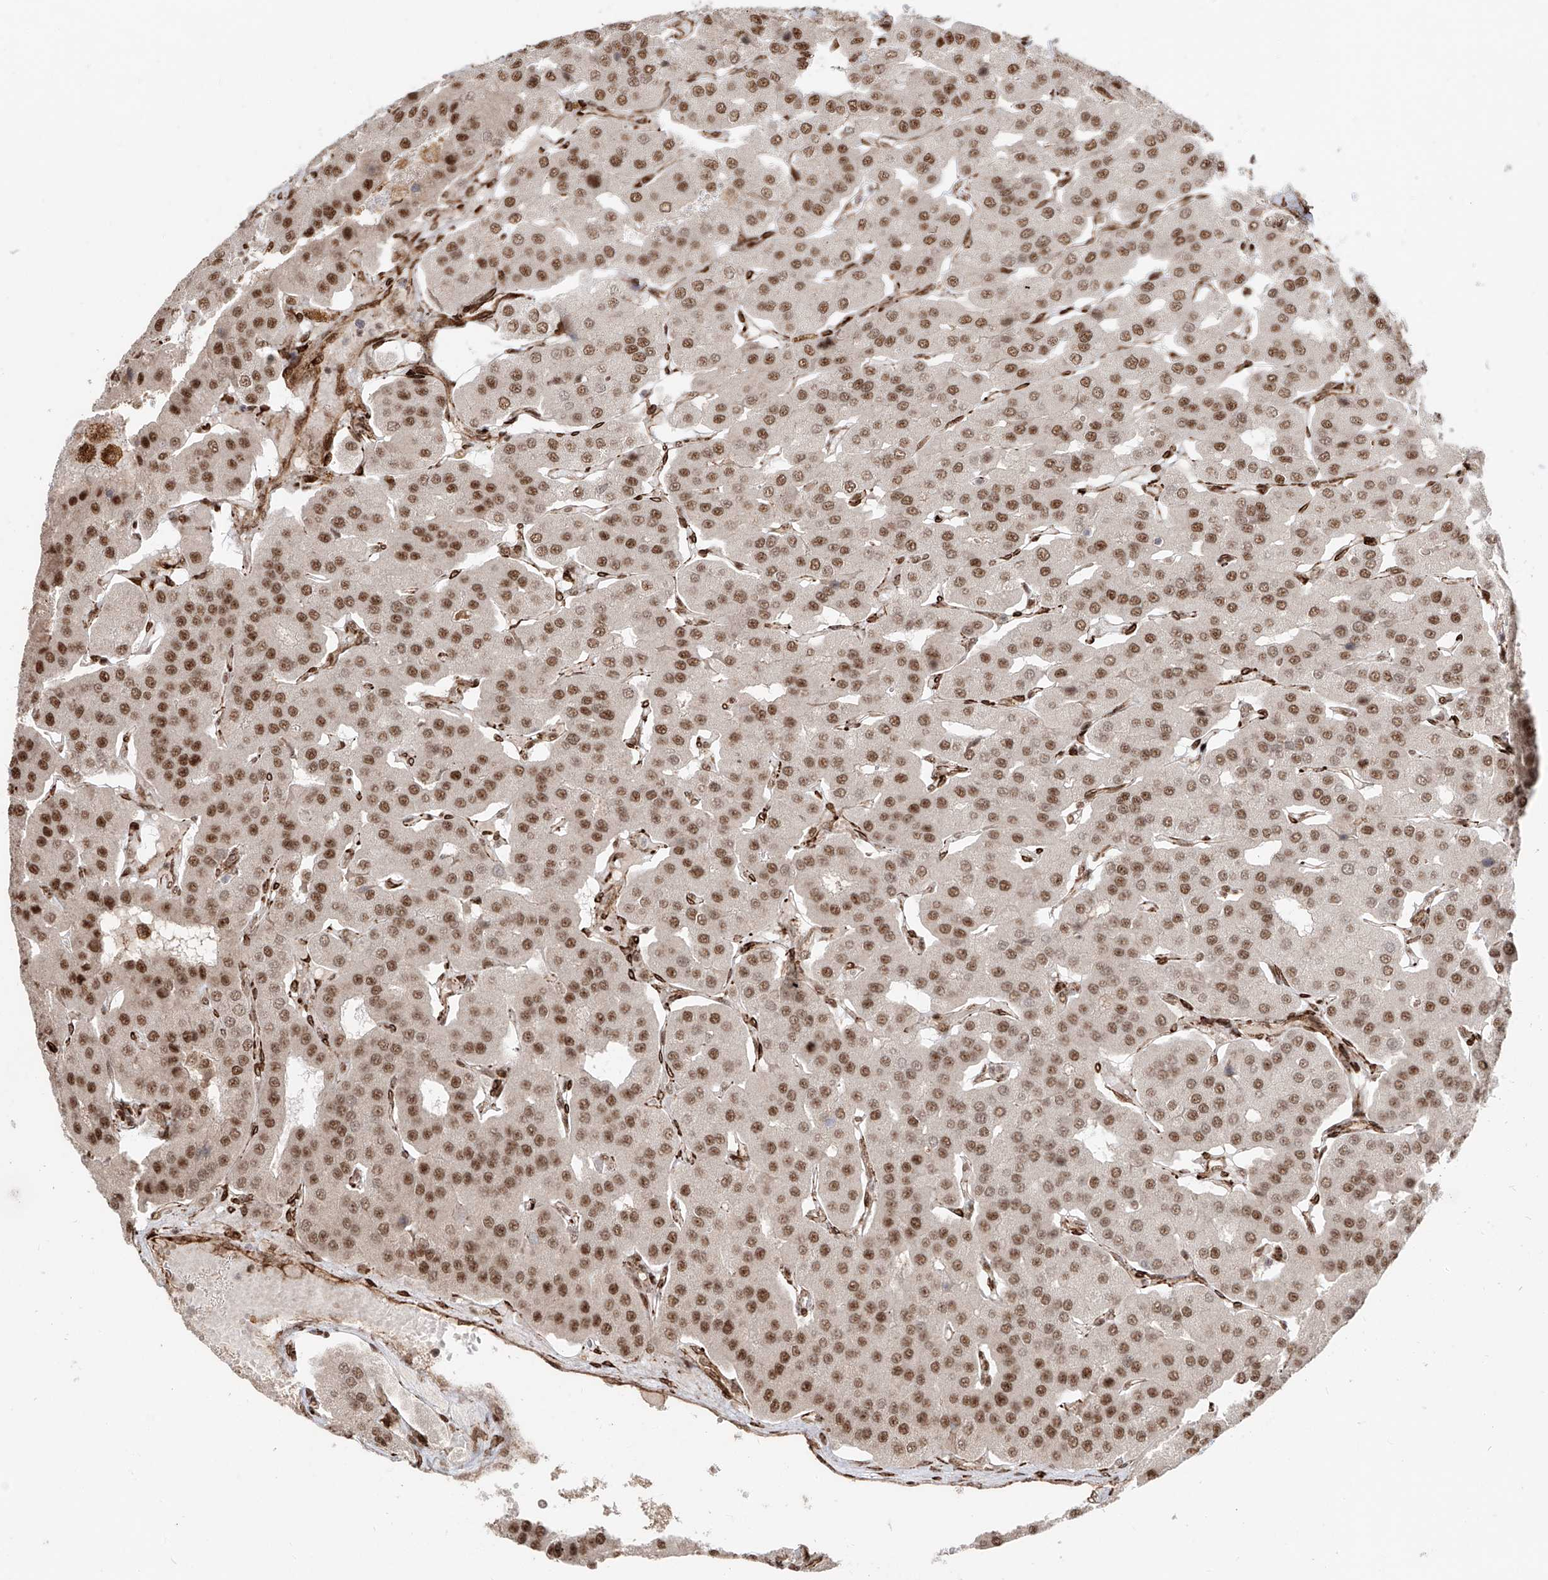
{"staining": {"intensity": "moderate", "quantity": ">75%", "location": "nuclear"}, "tissue": "parathyroid gland", "cell_type": "Glandular cells", "image_type": "normal", "snomed": [{"axis": "morphology", "description": "Normal tissue, NOS"}, {"axis": "morphology", "description": "Adenoma, NOS"}, {"axis": "topography", "description": "Parathyroid gland"}], "caption": "Immunohistochemistry (IHC) staining of normal parathyroid gland, which displays medium levels of moderate nuclear expression in about >75% of glandular cells indicating moderate nuclear protein positivity. The staining was performed using DAB (3,3'-diaminobenzidine) (brown) for protein detection and nuclei were counterstained in hematoxylin (blue).", "gene": "ZNF710", "patient": {"sex": "female", "age": 86}}